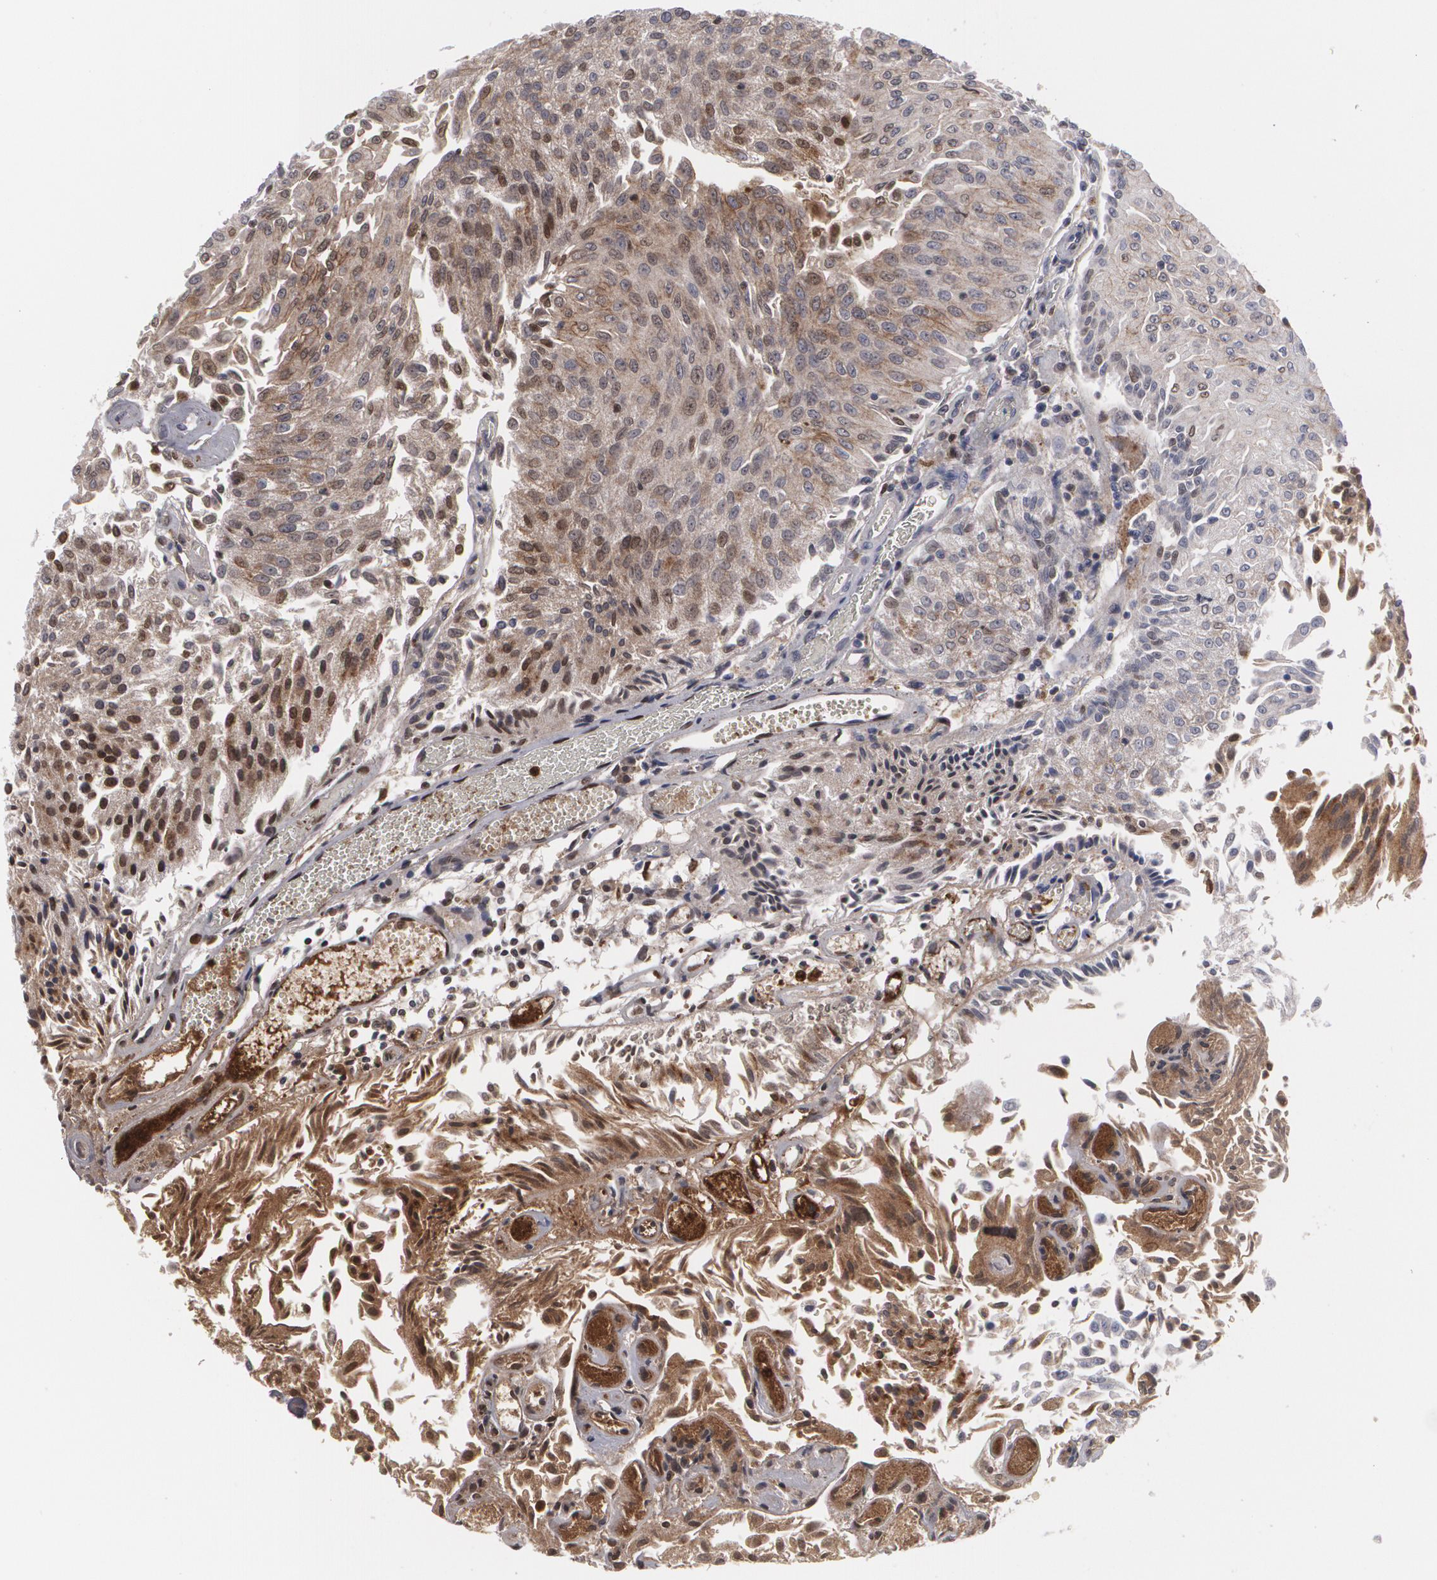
{"staining": {"intensity": "weak", "quantity": "<25%", "location": "cytoplasmic/membranous,nuclear"}, "tissue": "urothelial cancer", "cell_type": "Tumor cells", "image_type": "cancer", "snomed": [{"axis": "morphology", "description": "Urothelial carcinoma, Low grade"}, {"axis": "topography", "description": "Urinary bladder"}], "caption": "This is an immunohistochemistry micrograph of urothelial cancer. There is no expression in tumor cells.", "gene": "LRG1", "patient": {"sex": "male", "age": 86}}